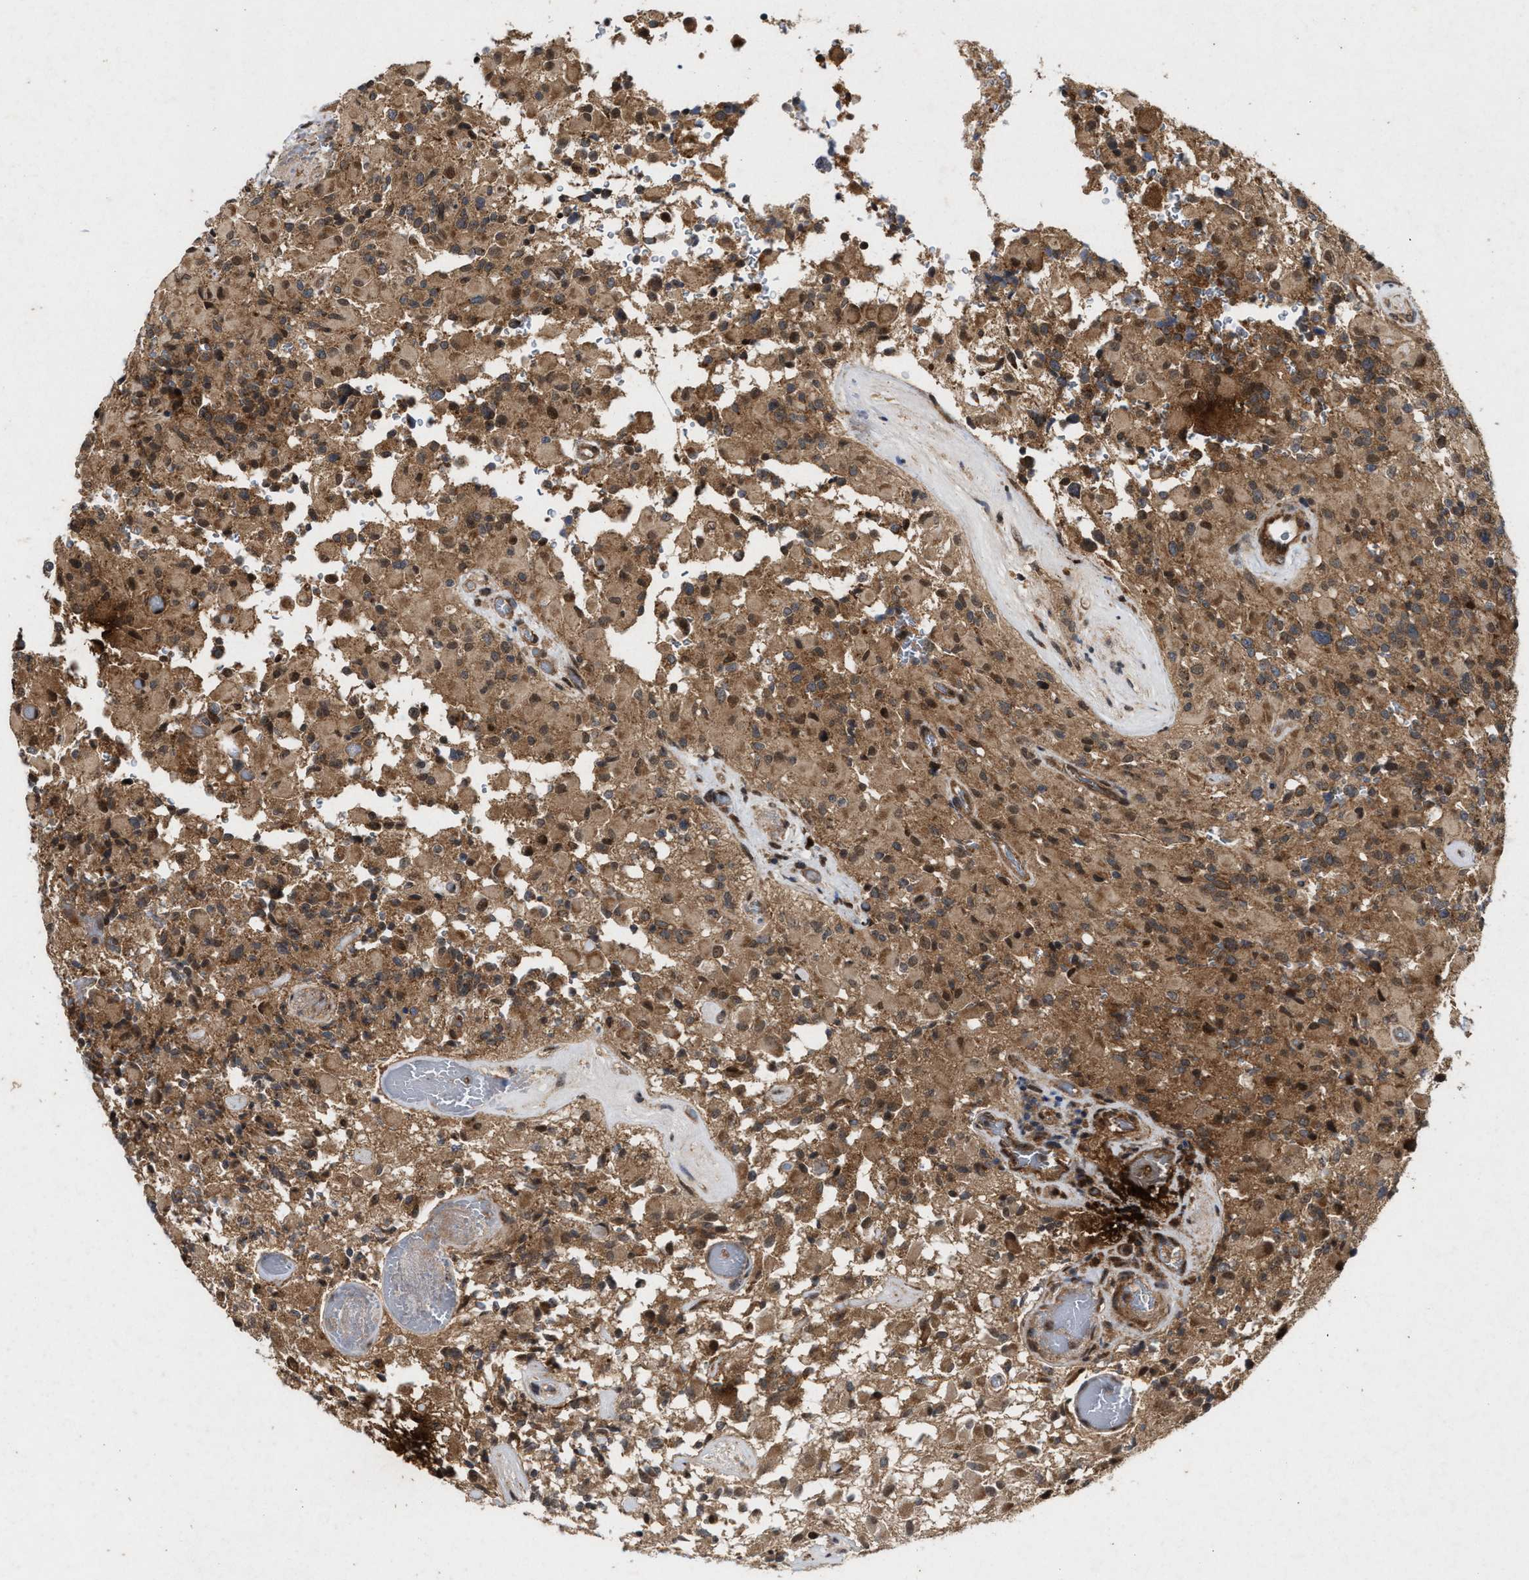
{"staining": {"intensity": "moderate", "quantity": ">75%", "location": "cytoplasmic/membranous"}, "tissue": "glioma", "cell_type": "Tumor cells", "image_type": "cancer", "snomed": [{"axis": "morphology", "description": "Glioma, malignant, High grade"}, {"axis": "topography", "description": "Brain"}], "caption": "Immunohistochemistry image of neoplastic tissue: glioma stained using IHC shows medium levels of moderate protein expression localized specifically in the cytoplasmic/membranous of tumor cells, appearing as a cytoplasmic/membranous brown color.", "gene": "CFLAR", "patient": {"sex": "male", "age": 71}}